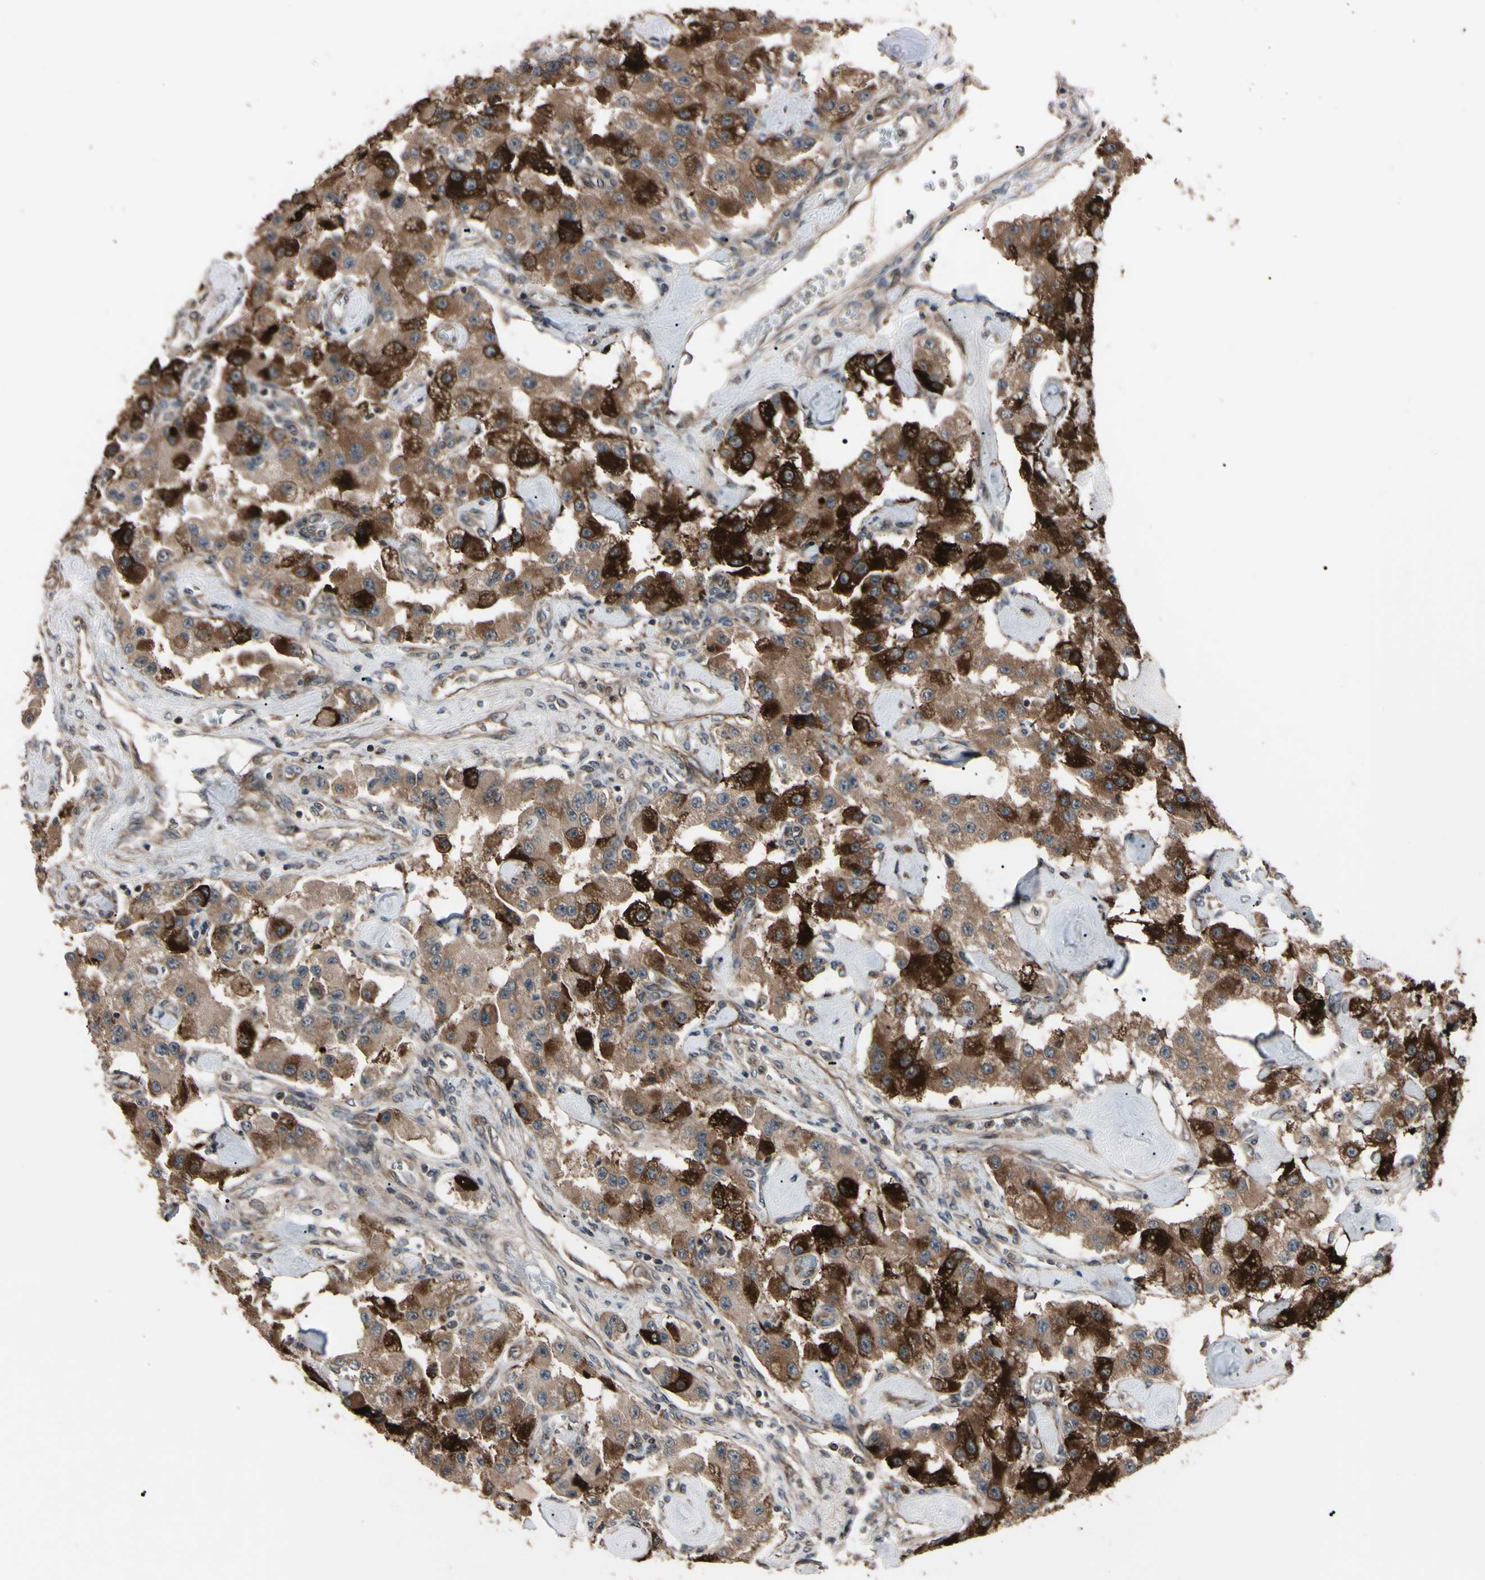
{"staining": {"intensity": "strong", "quantity": ">75%", "location": "cytoplasmic/membranous"}, "tissue": "carcinoid", "cell_type": "Tumor cells", "image_type": "cancer", "snomed": [{"axis": "morphology", "description": "Carcinoid, malignant, NOS"}, {"axis": "topography", "description": "Pancreas"}], "caption": "An image of human malignant carcinoid stained for a protein reveals strong cytoplasmic/membranous brown staining in tumor cells.", "gene": "GUCY1B1", "patient": {"sex": "male", "age": 41}}